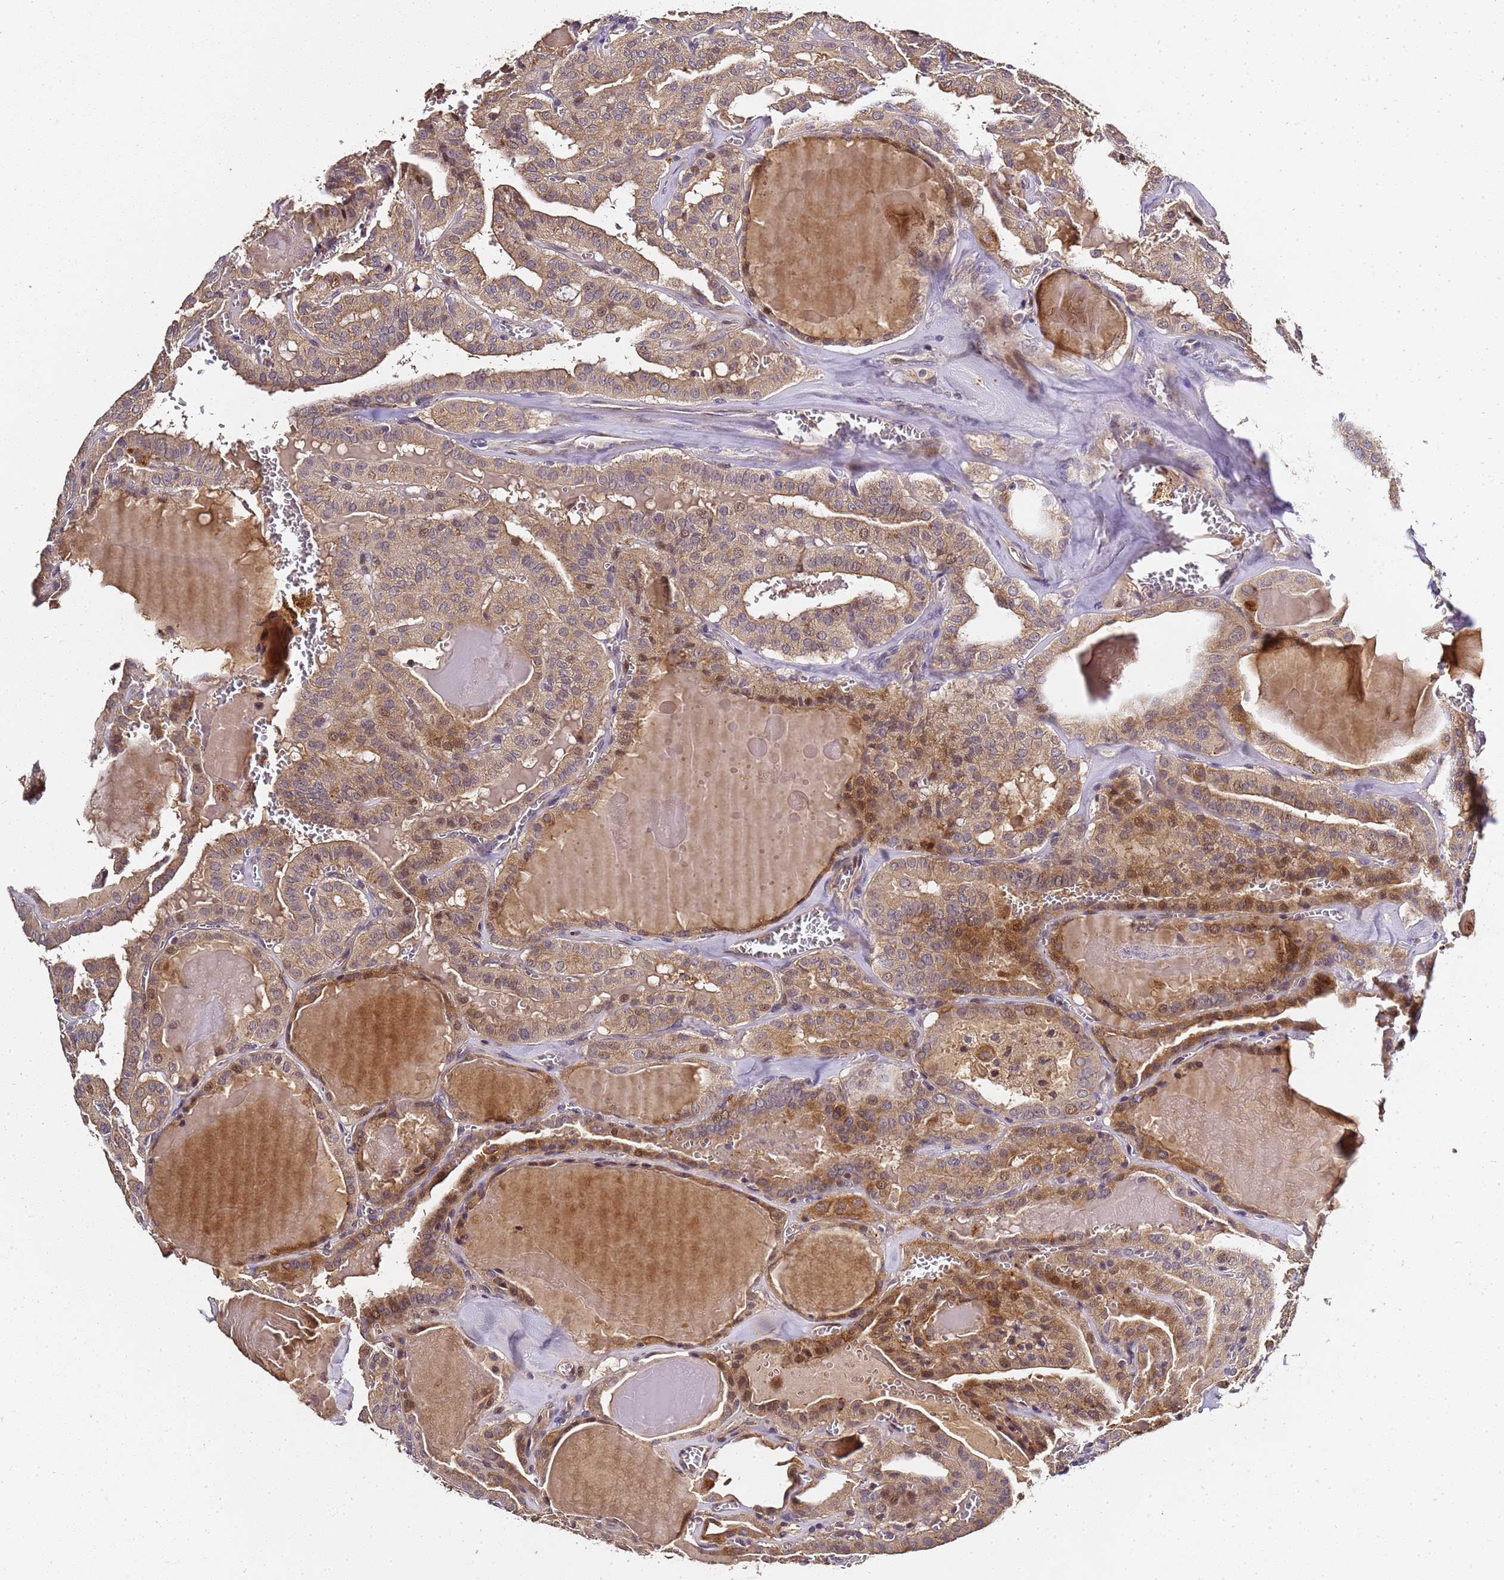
{"staining": {"intensity": "moderate", "quantity": ">75%", "location": "cytoplasmic/membranous,nuclear"}, "tissue": "thyroid cancer", "cell_type": "Tumor cells", "image_type": "cancer", "snomed": [{"axis": "morphology", "description": "Papillary adenocarcinoma, NOS"}, {"axis": "topography", "description": "Thyroid gland"}], "caption": "High-power microscopy captured an immunohistochemistry photomicrograph of thyroid cancer, revealing moderate cytoplasmic/membranous and nuclear expression in approximately >75% of tumor cells. The staining was performed using DAB (3,3'-diaminobenzidine), with brown indicating positive protein expression. Nuclei are stained blue with hematoxylin.", "gene": "LGI4", "patient": {"sex": "male", "age": 52}}